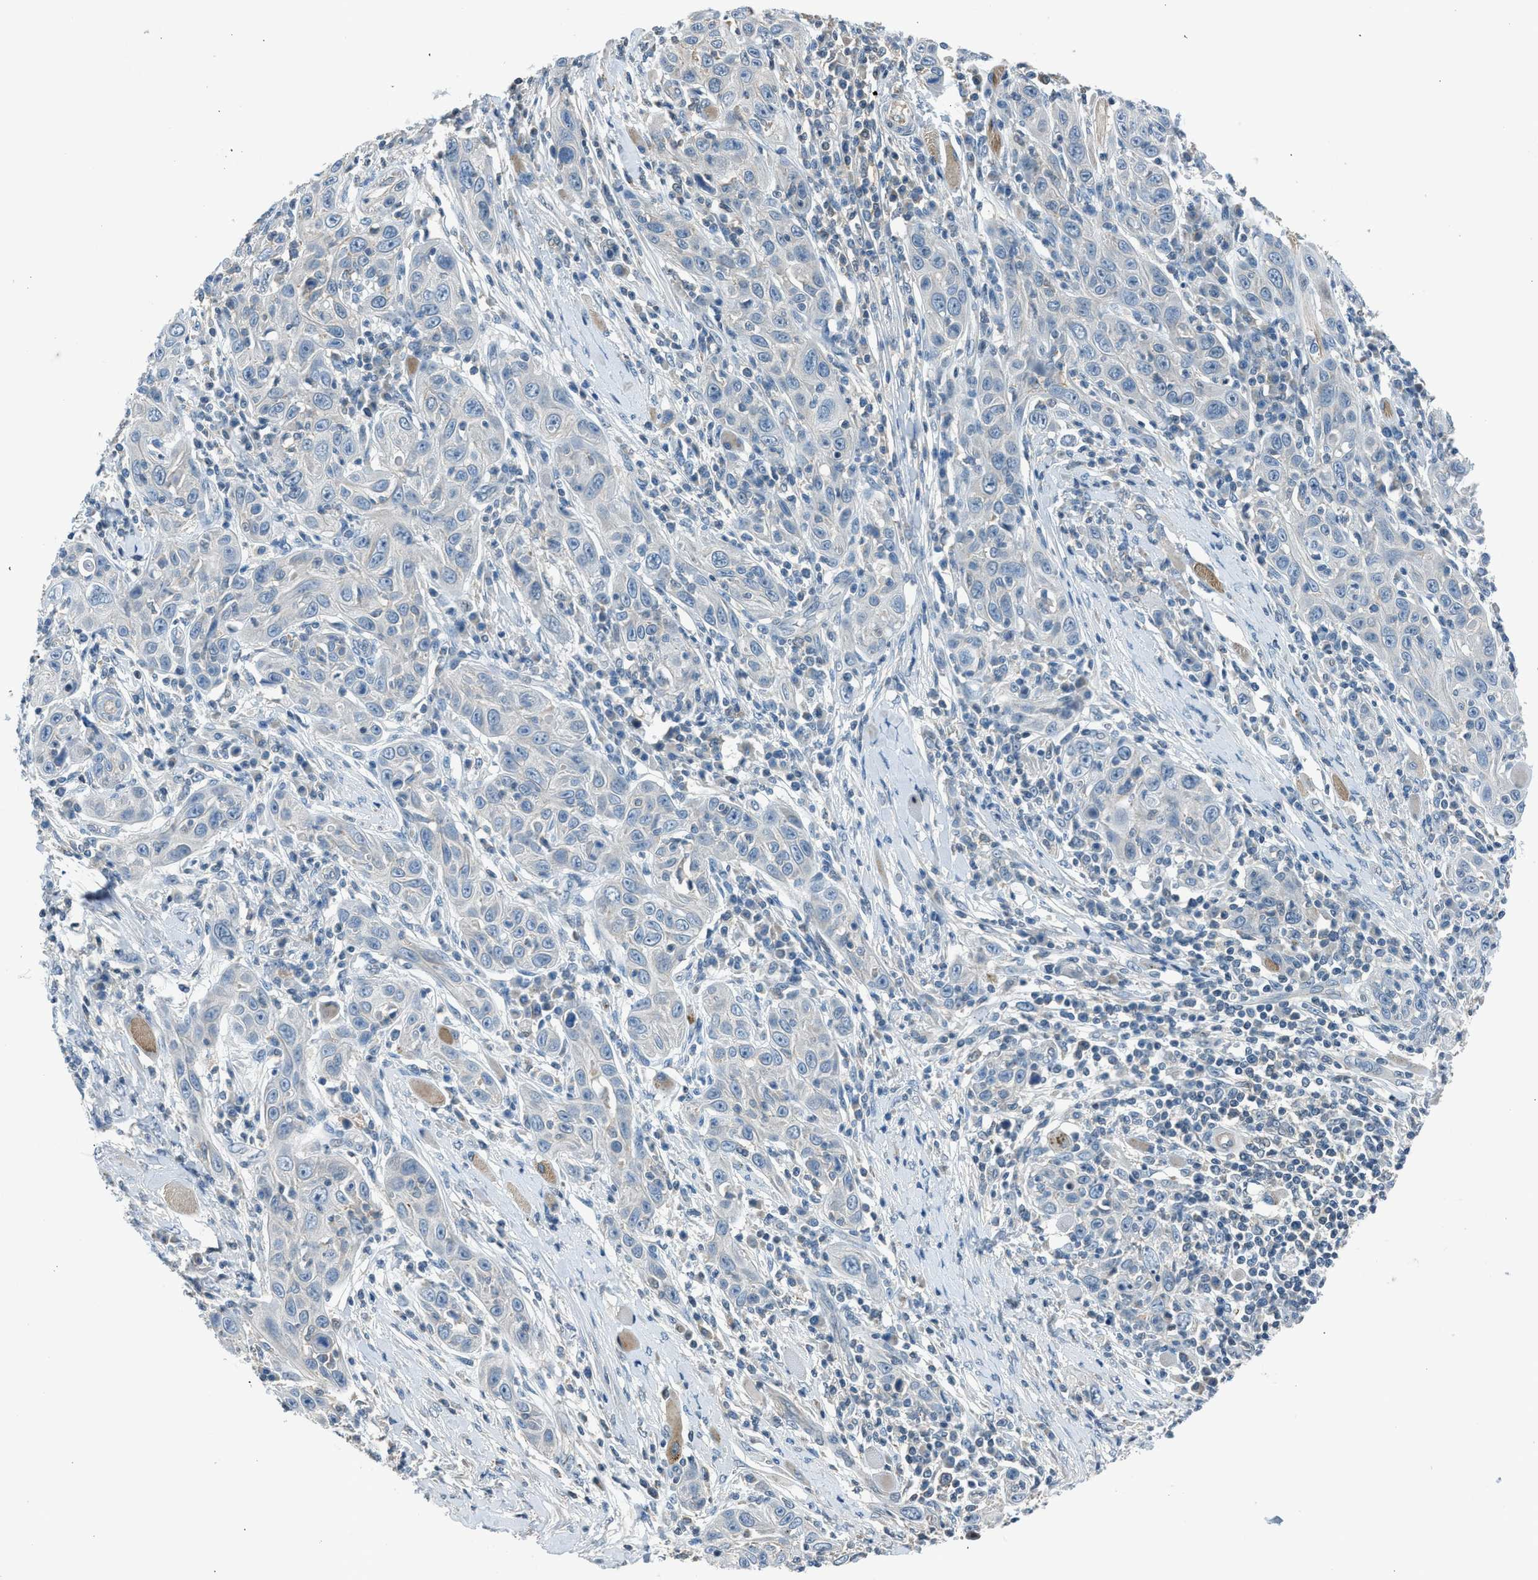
{"staining": {"intensity": "negative", "quantity": "none", "location": "none"}, "tissue": "skin cancer", "cell_type": "Tumor cells", "image_type": "cancer", "snomed": [{"axis": "morphology", "description": "Squamous cell carcinoma, NOS"}, {"axis": "topography", "description": "Skin"}], "caption": "Protein analysis of skin squamous cell carcinoma exhibits no significant positivity in tumor cells.", "gene": "LMLN", "patient": {"sex": "female", "age": 88}}